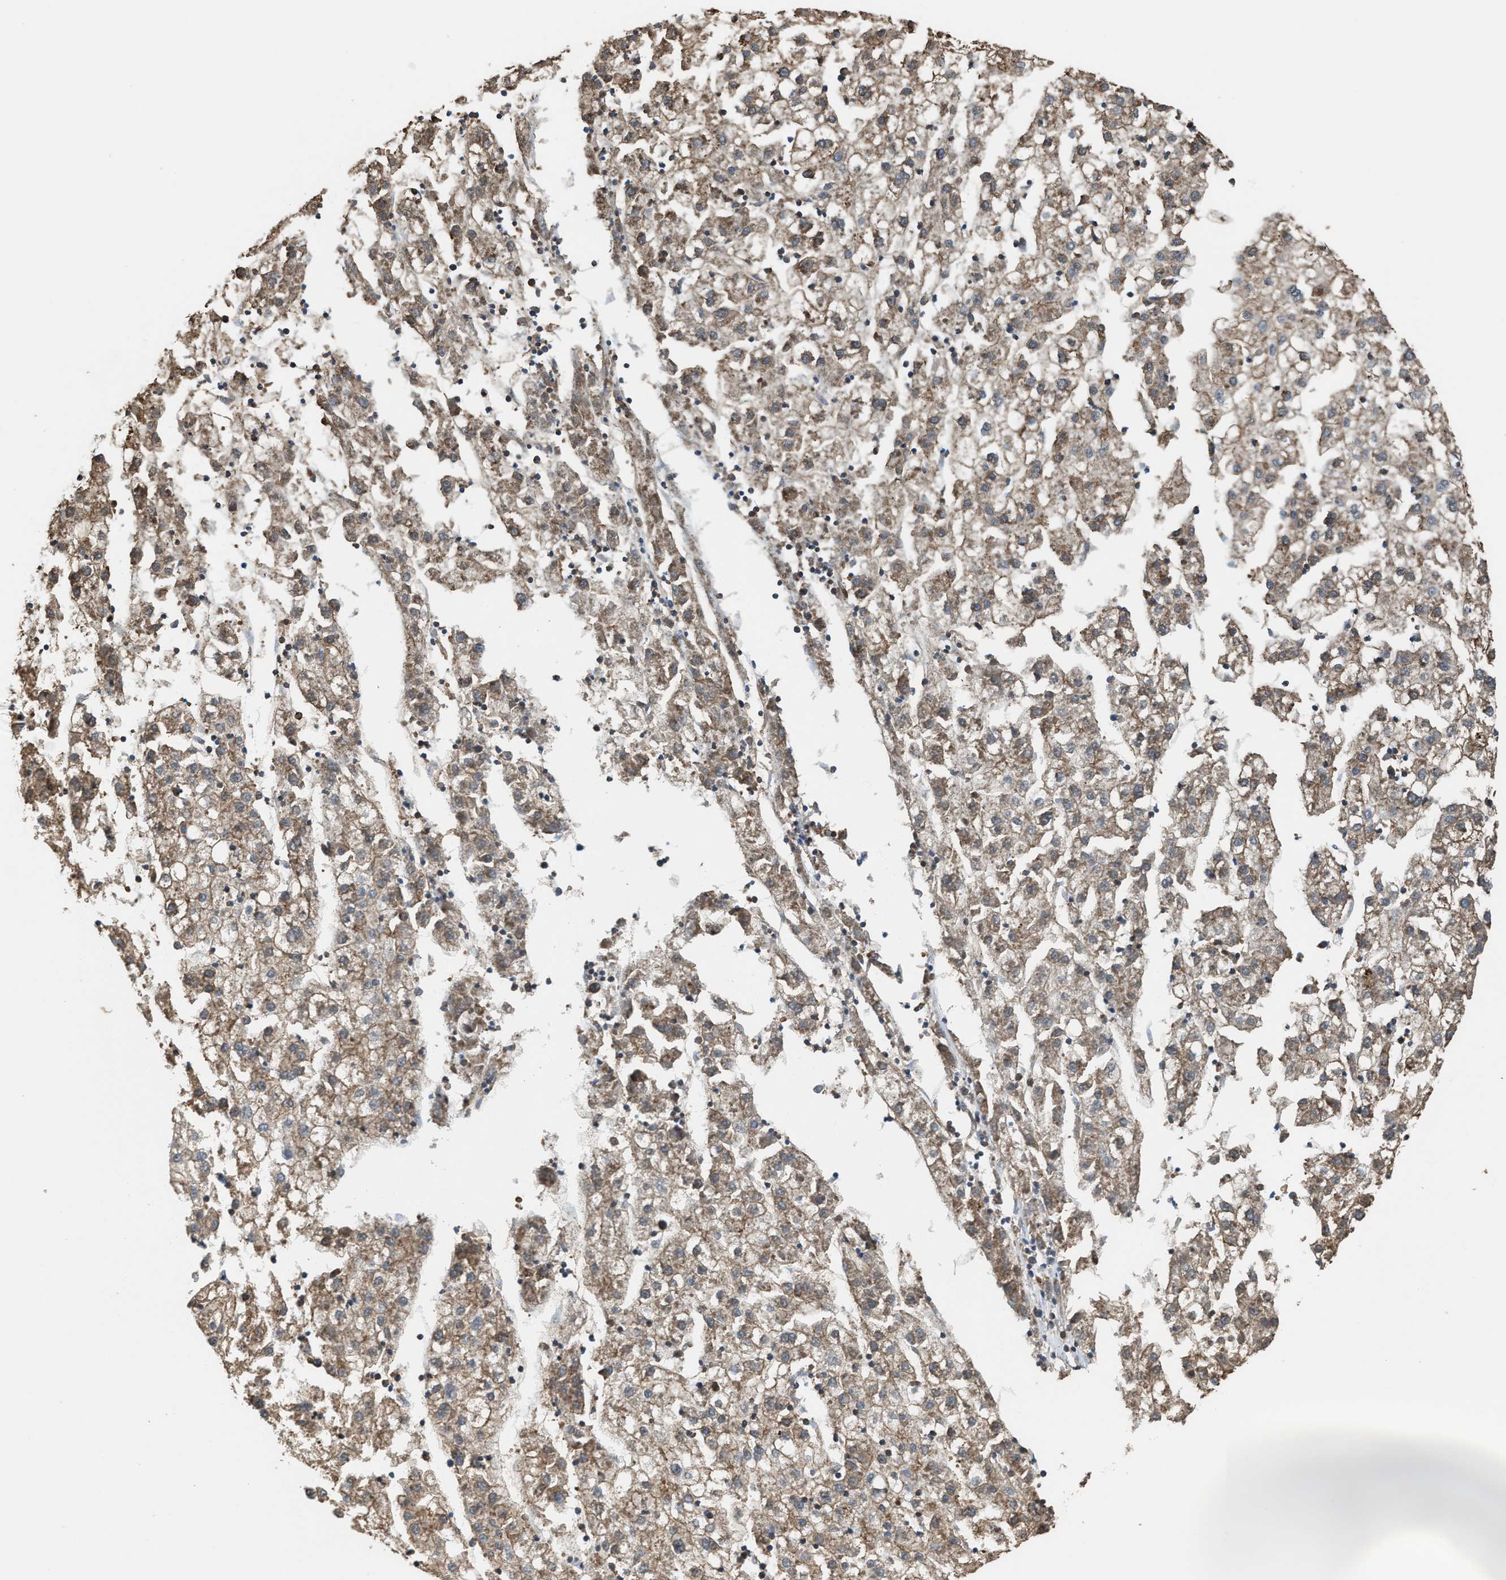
{"staining": {"intensity": "moderate", "quantity": ">75%", "location": "cytoplasmic/membranous"}, "tissue": "liver cancer", "cell_type": "Tumor cells", "image_type": "cancer", "snomed": [{"axis": "morphology", "description": "Carcinoma, Hepatocellular, NOS"}, {"axis": "topography", "description": "Liver"}], "caption": "Liver hepatocellular carcinoma stained with a brown dye exhibits moderate cytoplasmic/membranous positive positivity in approximately >75% of tumor cells.", "gene": "ATIC", "patient": {"sex": "male", "age": 72}}